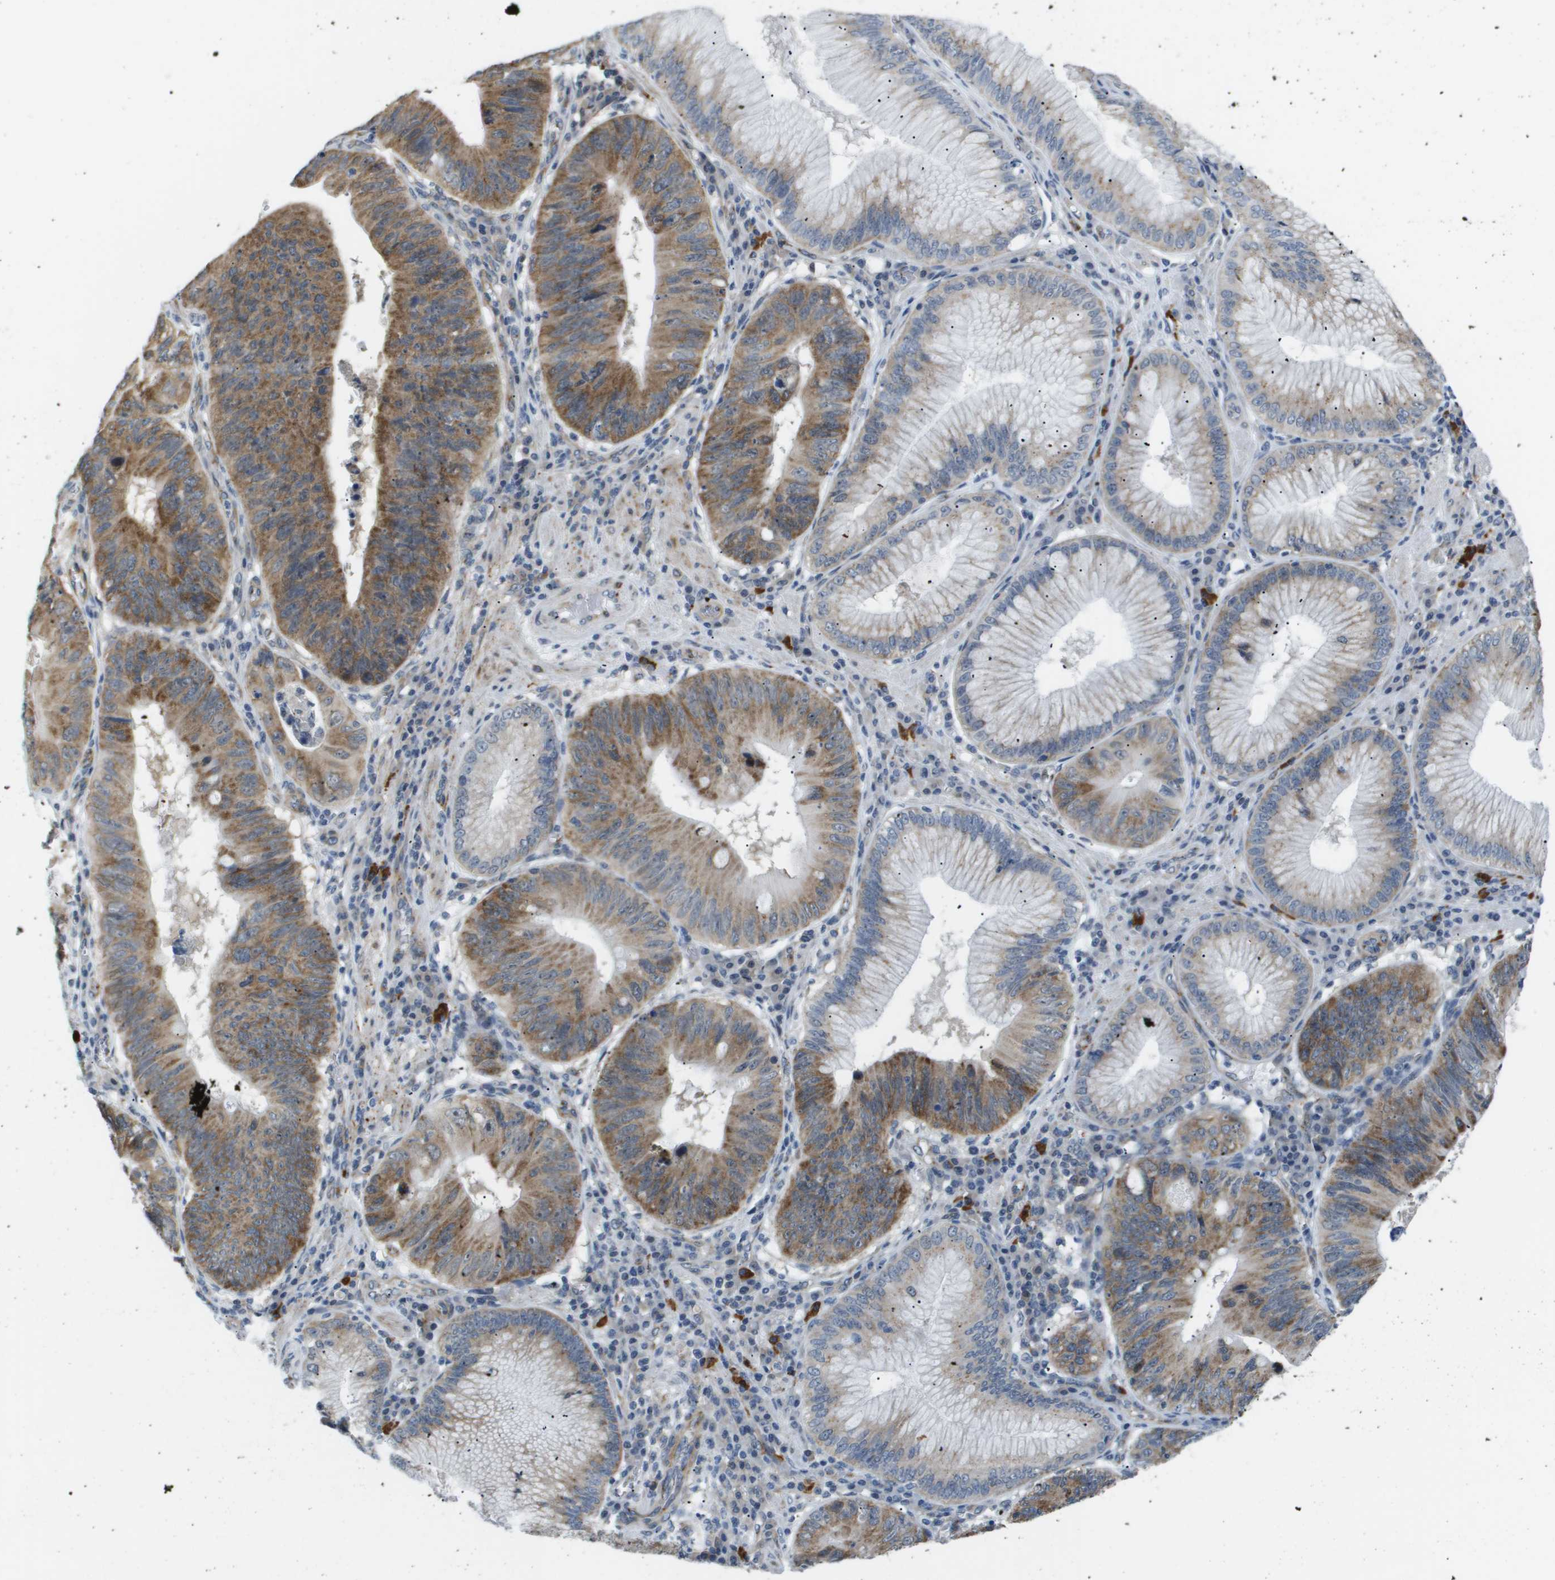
{"staining": {"intensity": "moderate", "quantity": ">75%", "location": "cytoplasmic/membranous"}, "tissue": "stomach cancer", "cell_type": "Tumor cells", "image_type": "cancer", "snomed": [{"axis": "morphology", "description": "Adenocarcinoma, NOS"}, {"axis": "topography", "description": "Stomach"}], "caption": "Immunohistochemistry (DAB (3,3'-diaminobenzidine)) staining of human stomach cancer (adenocarcinoma) displays moderate cytoplasmic/membranous protein positivity in about >75% of tumor cells.", "gene": "OTUD5", "patient": {"sex": "male", "age": 59}}